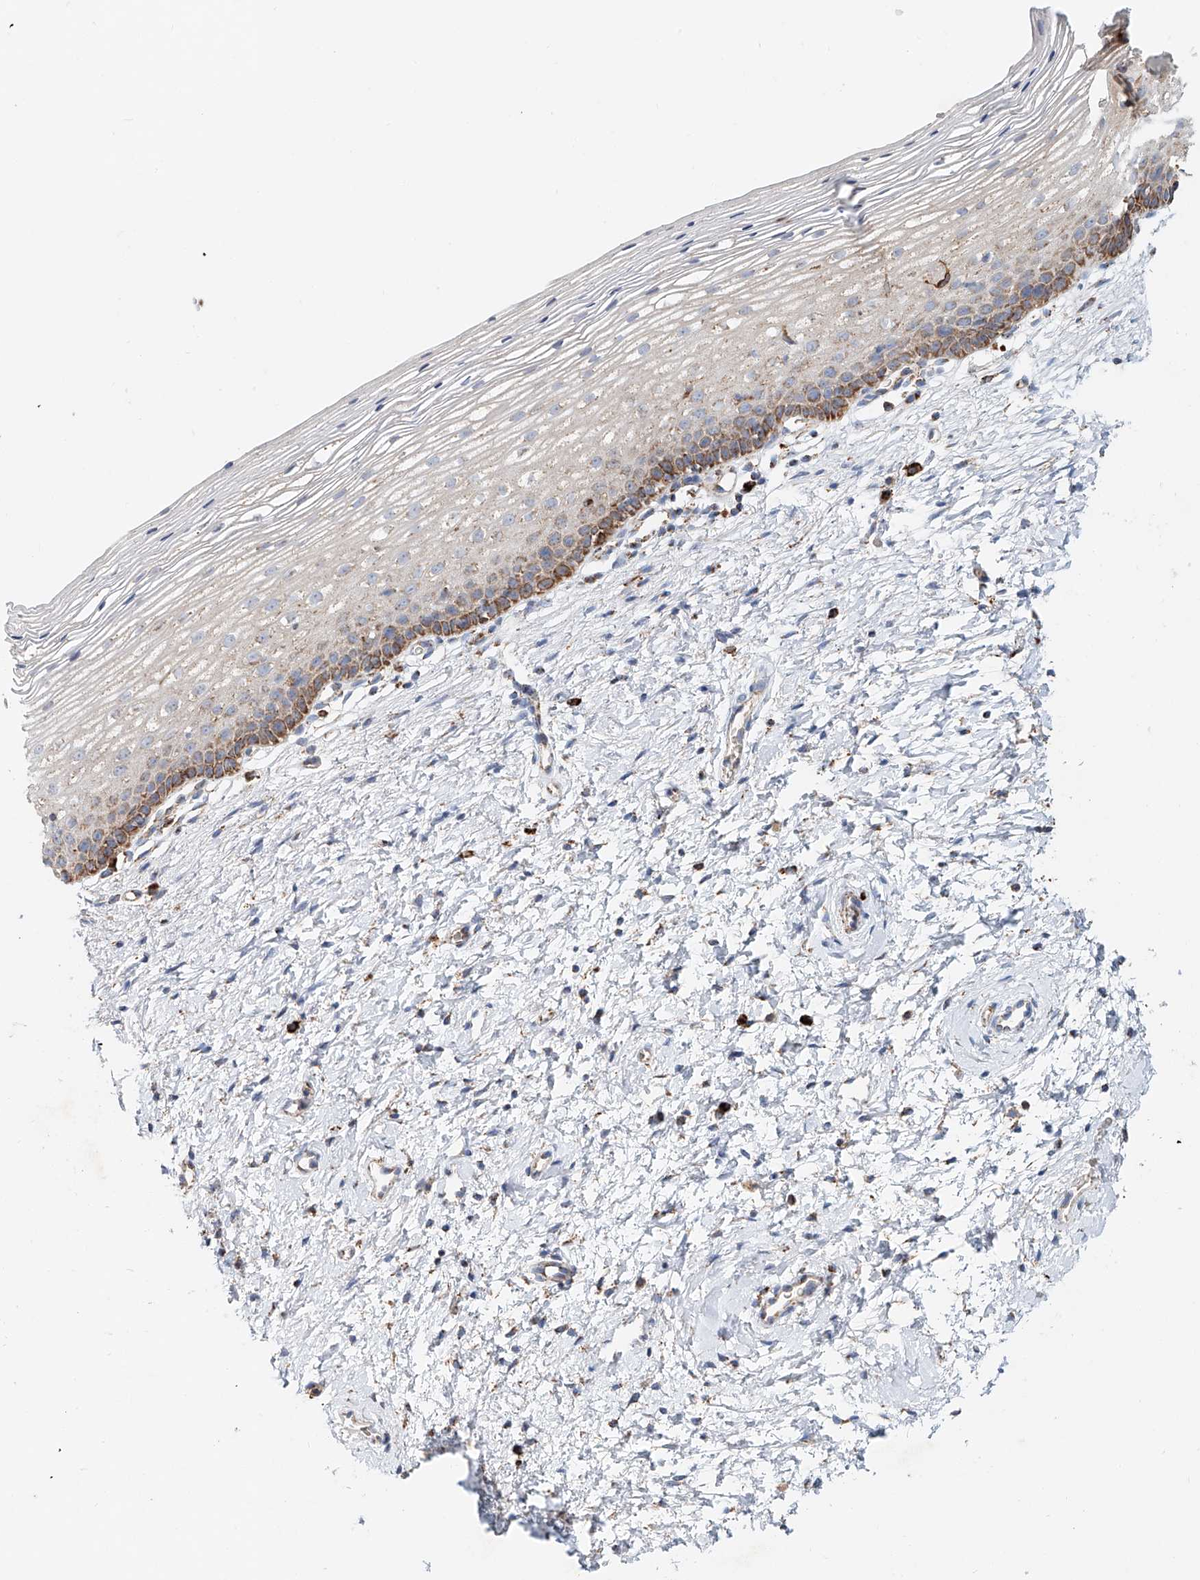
{"staining": {"intensity": "strong", "quantity": ">75%", "location": "cytoplasmic/membranous"}, "tissue": "cervix", "cell_type": "Glandular cells", "image_type": "normal", "snomed": [{"axis": "morphology", "description": "Normal tissue, NOS"}, {"axis": "topography", "description": "Cervix"}], "caption": "Immunohistochemistry (IHC) (DAB (3,3'-diaminobenzidine)) staining of normal cervix exhibits strong cytoplasmic/membranous protein expression in approximately >75% of glandular cells. The protein of interest is stained brown, and the nuclei are stained in blue (DAB IHC with brightfield microscopy, high magnification).", "gene": "CARD10", "patient": {"sex": "female", "age": 72}}